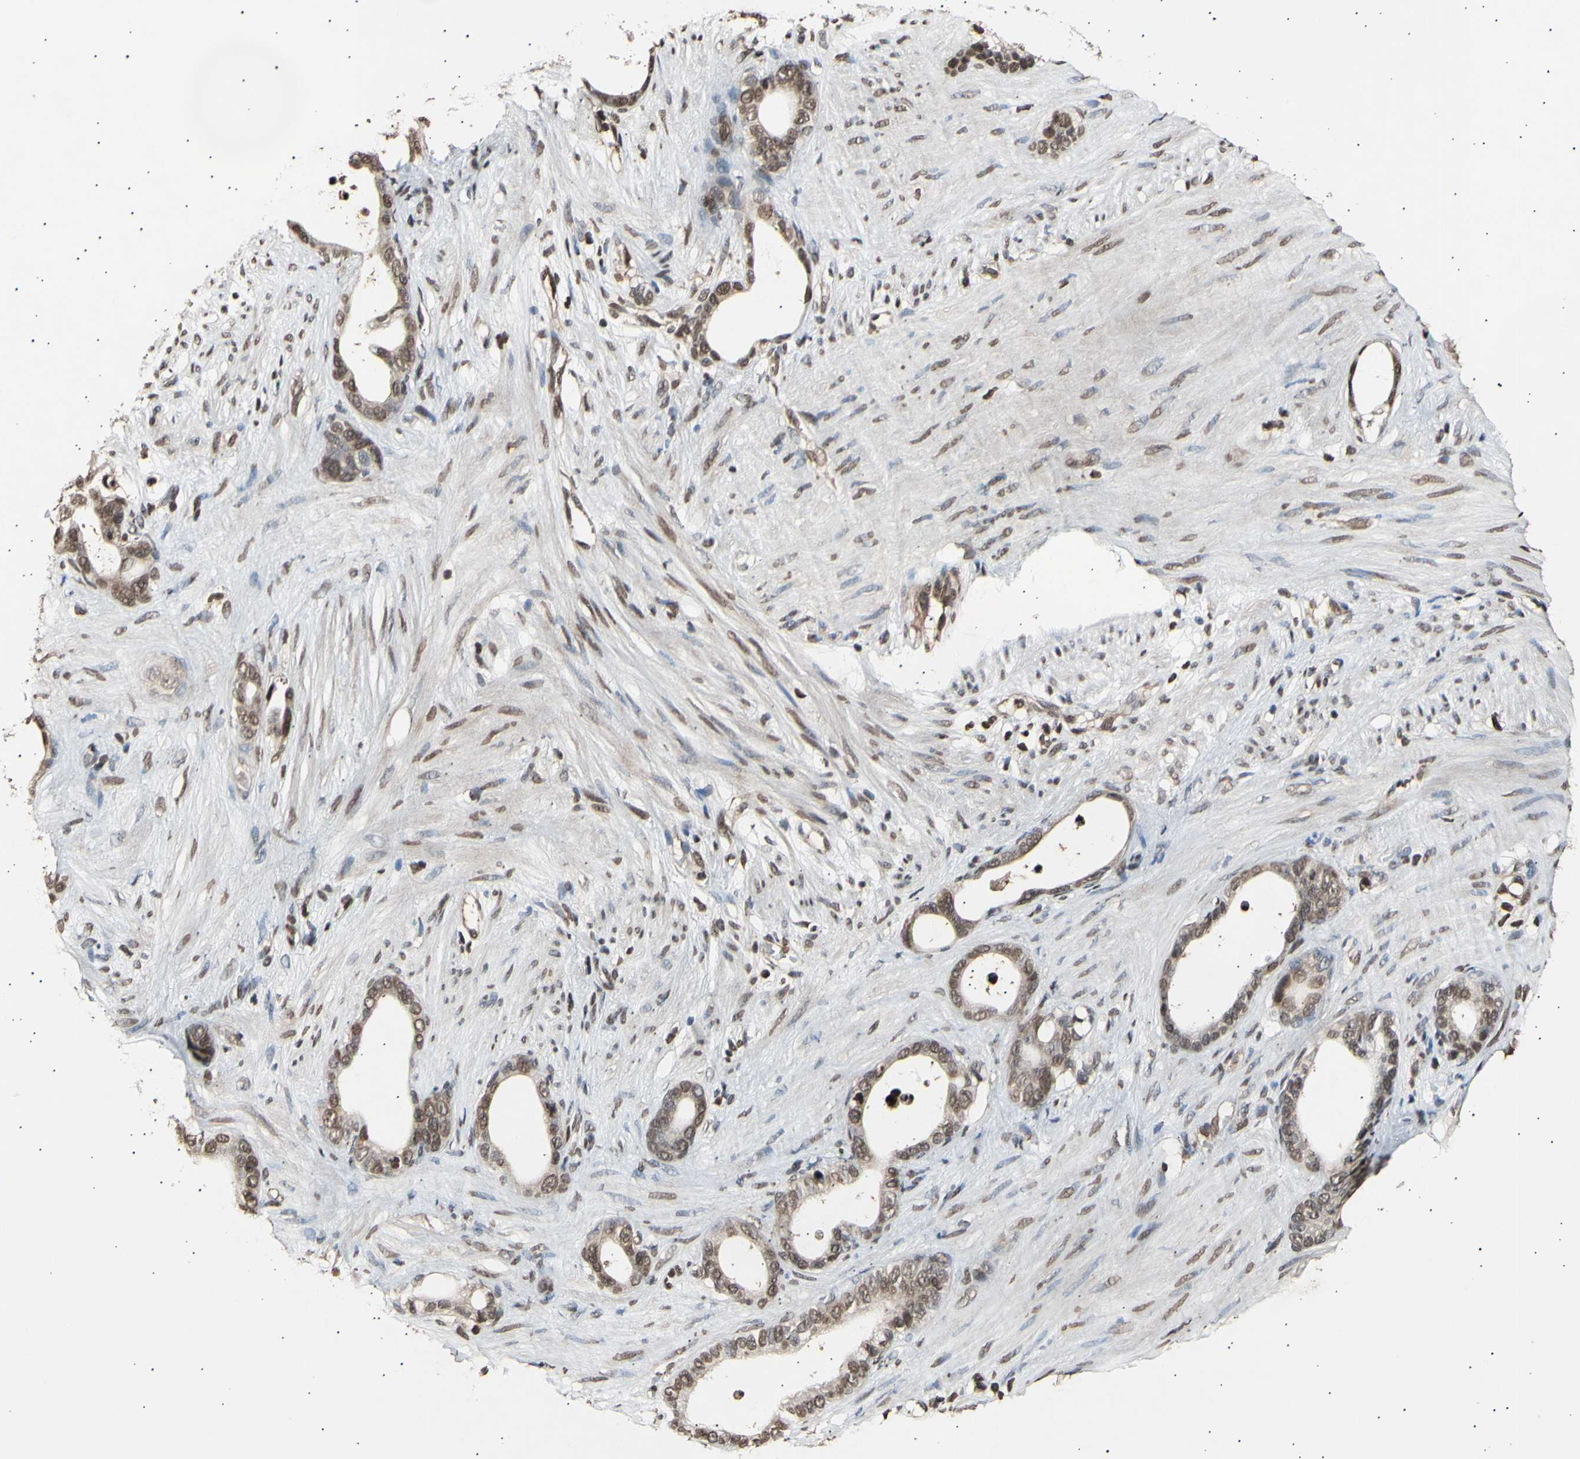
{"staining": {"intensity": "moderate", "quantity": ">75%", "location": "nuclear"}, "tissue": "stomach cancer", "cell_type": "Tumor cells", "image_type": "cancer", "snomed": [{"axis": "morphology", "description": "Adenocarcinoma, NOS"}, {"axis": "topography", "description": "Stomach"}], "caption": "A medium amount of moderate nuclear staining is appreciated in approximately >75% of tumor cells in stomach cancer (adenocarcinoma) tissue. The protein of interest is stained brown, and the nuclei are stained in blue (DAB (3,3'-diaminobenzidine) IHC with brightfield microscopy, high magnification).", "gene": "ANAPC7", "patient": {"sex": "female", "age": 75}}